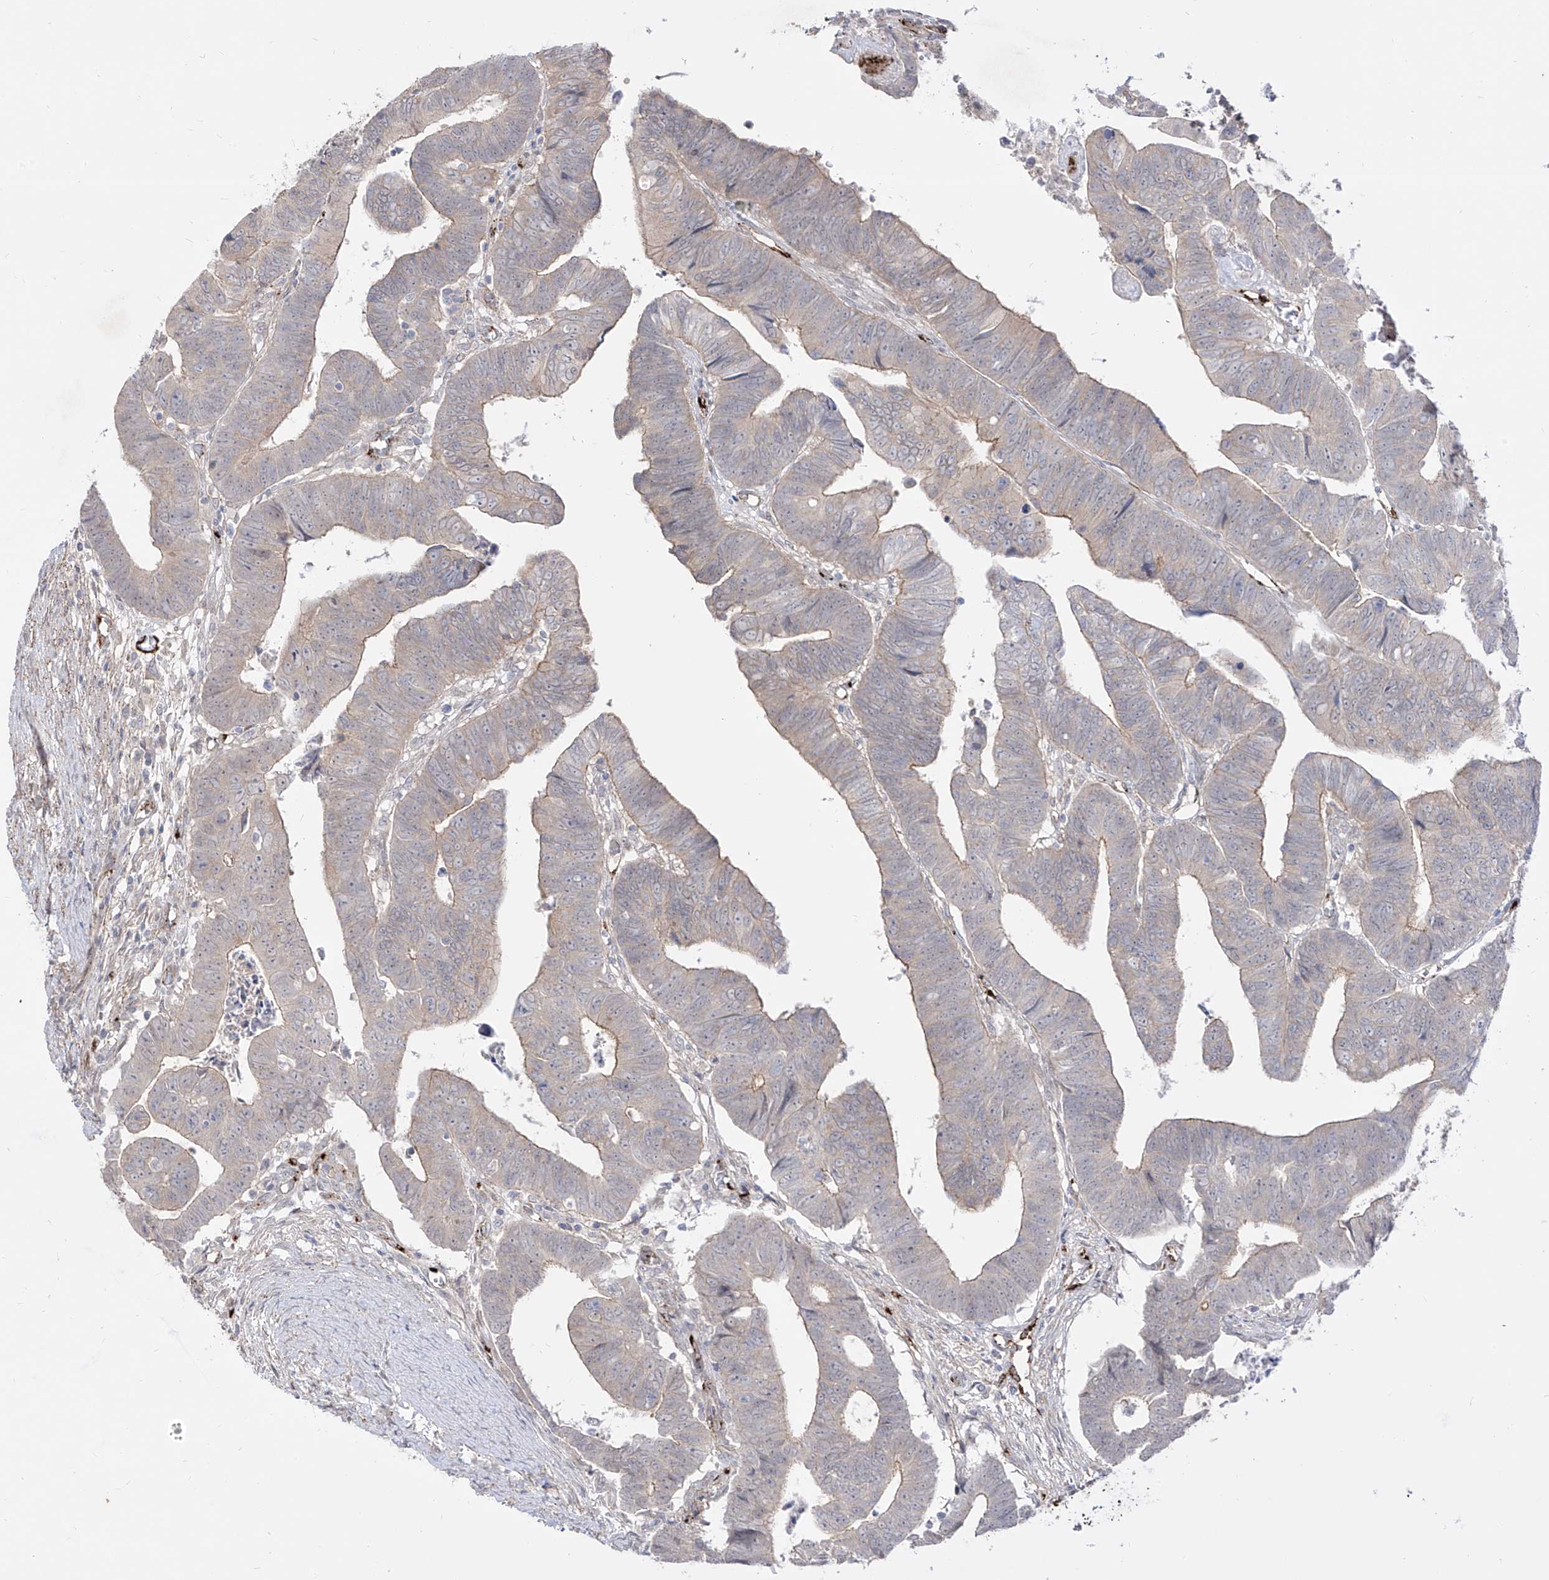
{"staining": {"intensity": "moderate", "quantity": "<25%", "location": "cytoplasmic/membranous"}, "tissue": "colorectal cancer", "cell_type": "Tumor cells", "image_type": "cancer", "snomed": [{"axis": "morphology", "description": "Adenocarcinoma, NOS"}, {"axis": "topography", "description": "Rectum"}], "caption": "Immunohistochemistry of human colorectal cancer reveals low levels of moderate cytoplasmic/membranous positivity in approximately <25% of tumor cells.", "gene": "ZGRF1", "patient": {"sex": "female", "age": 65}}